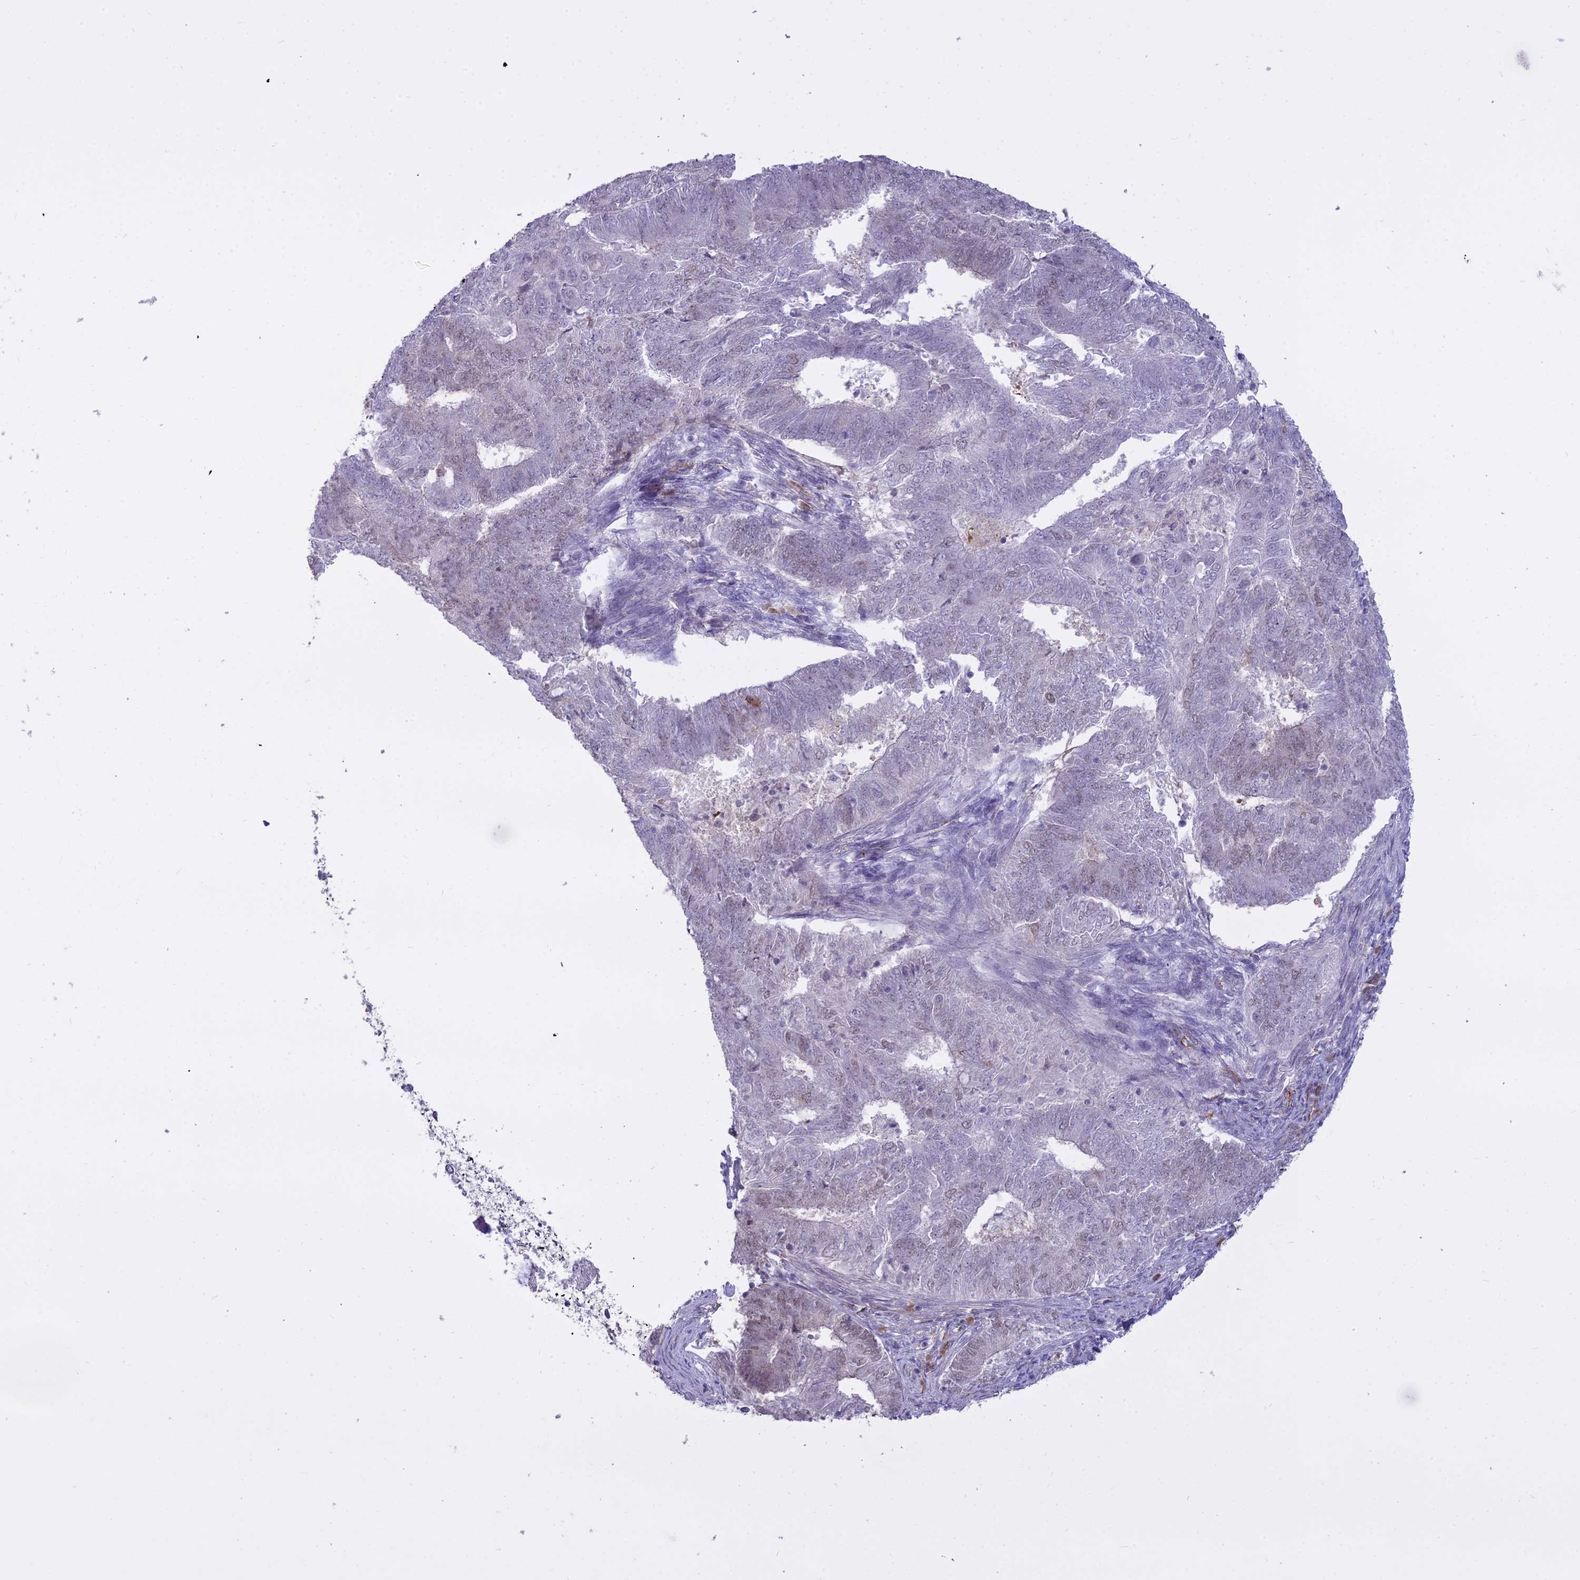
{"staining": {"intensity": "weak", "quantity": "<25%", "location": "nuclear"}, "tissue": "endometrial cancer", "cell_type": "Tumor cells", "image_type": "cancer", "snomed": [{"axis": "morphology", "description": "Adenocarcinoma, NOS"}, {"axis": "topography", "description": "Endometrium"}], "caption": "A high-resolution micrograph shows immunohistochemistry (IHC) staining of endometrial adenocarcinoma, which exhibits no significant positivity in tumor cells. (DAB (3,3'-diaminobenzidine) IHC with hematoxylin counter stain).", "gene": "BLNK", "patient": {"sex": "female", "age": 62}}